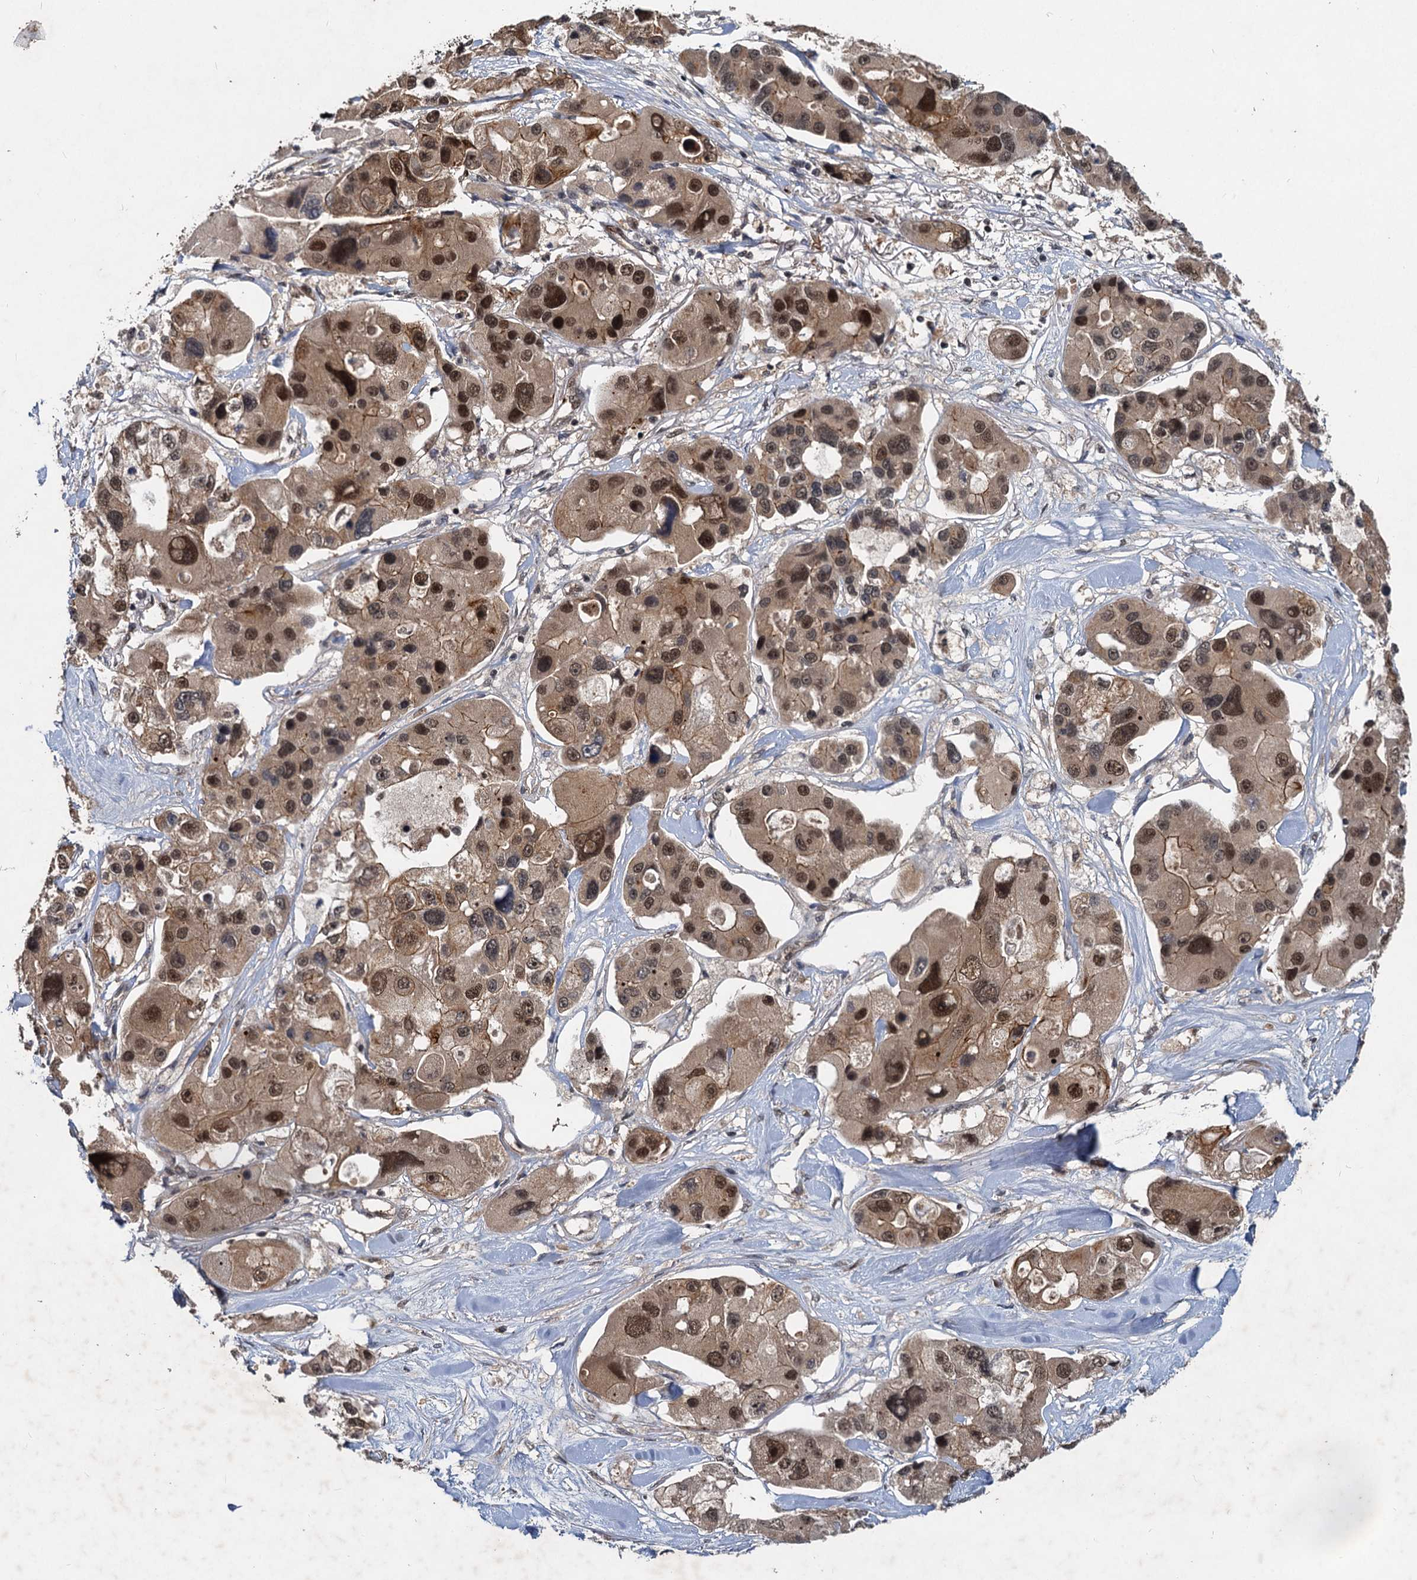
{"staining": {"intensity": "strong", "quantity": ">75%", "location": "nuclear"}, "tissue": "lung cancer", "cell_type": "Tumor cells", "image_type": "cancer", "snomed": [{"axis": "morphology", "description": "Adenocarcinoma, NOS"}, {"axis": "topography", "description": "Lung"}], "caption": "Protein staining displays strong nuclear positivity in approximately >75% of tumor cells in lung cancer.", "gene": "RITA1", "patient": {"sex": "female", "age": 54}}